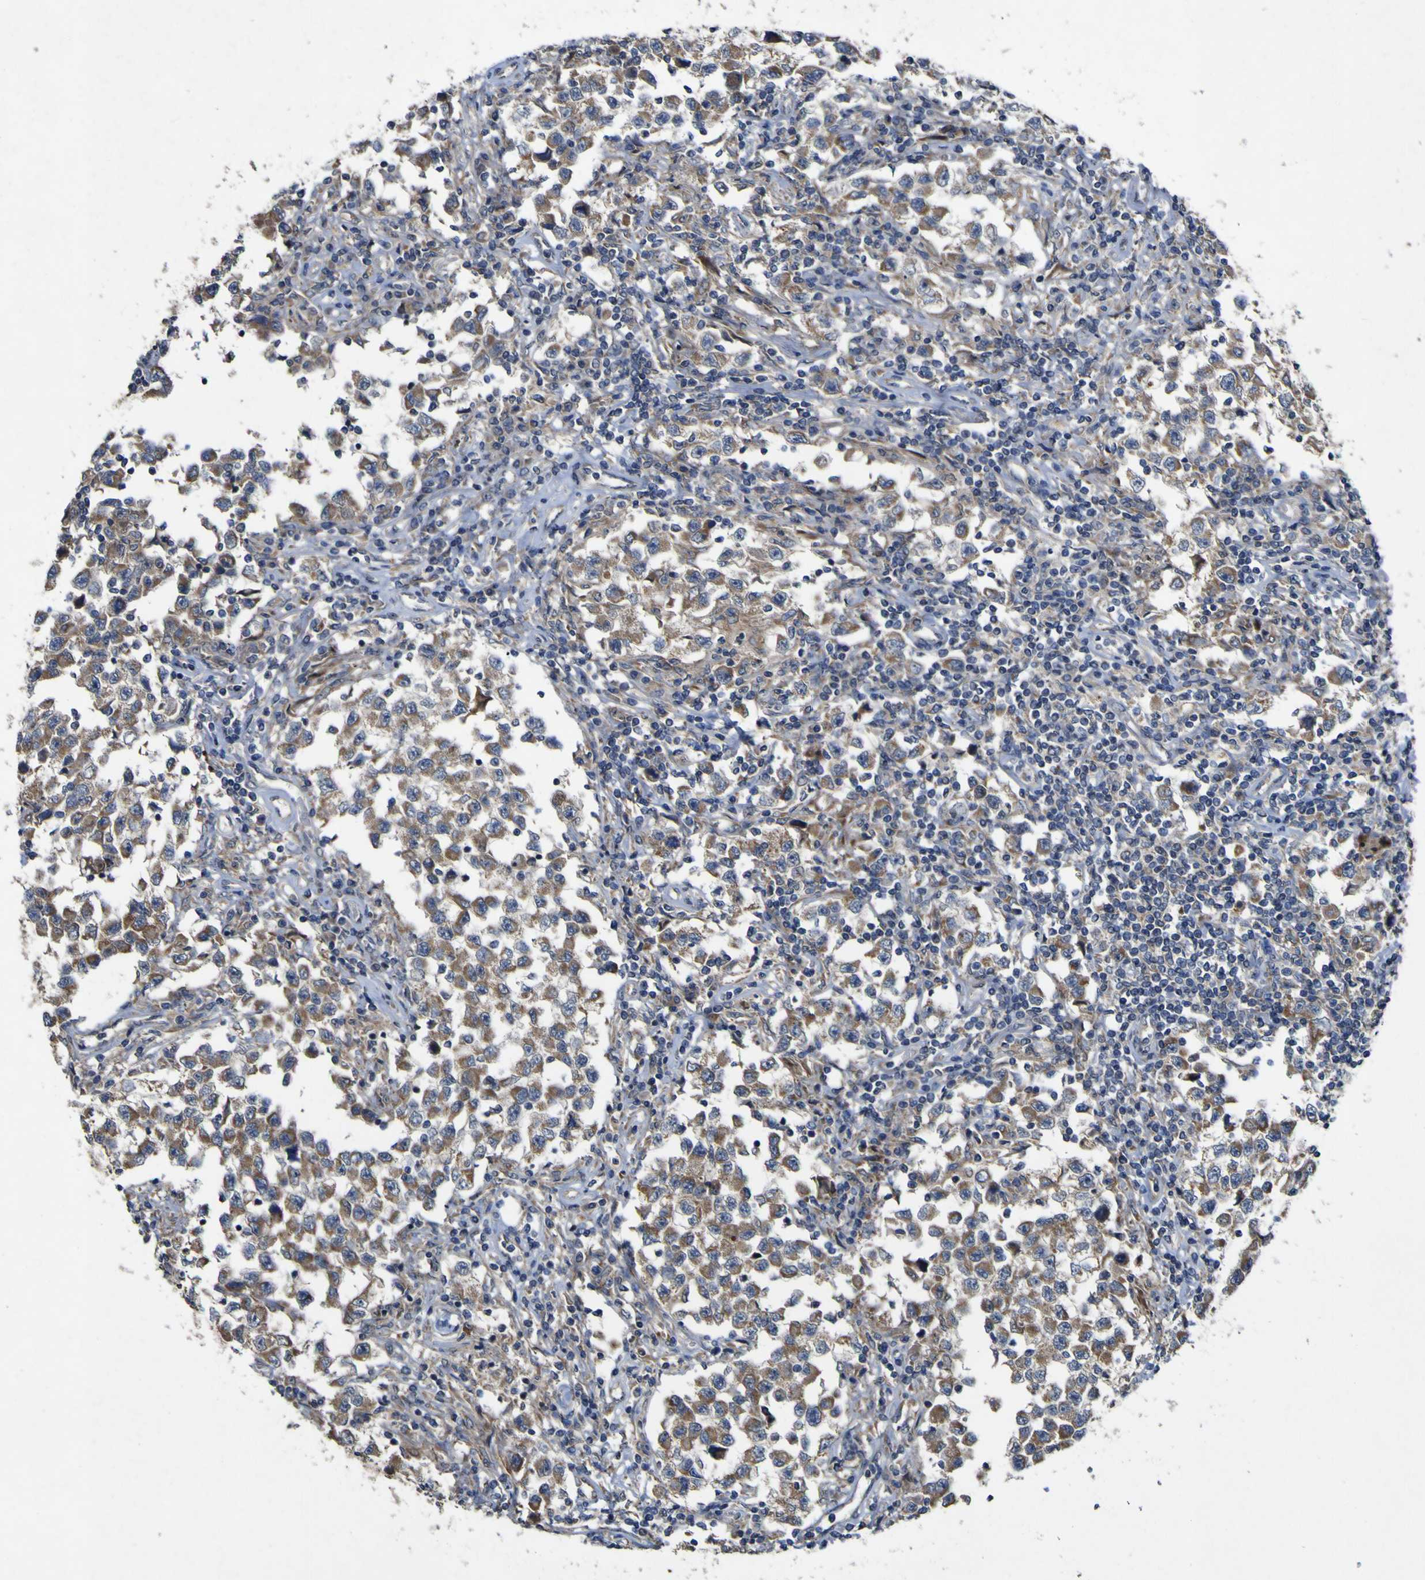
{"staining": {"intensity": "moderate", "quantity": ">75%", "location": "cytoplasmic/membranous"}, "tissue": "testis cancer", "cell_type": "Tumor cells", "image_type": "cancer", "snomed": [{"axis": "morphology", "description": "Carcinoma, Embryonal, NOS"}, {"axis": "topography", "description": "Testis"}], "caption": "An image showing moderate cytoplasmic/membranous expression in approximately >75% of tumor cells in embryonal carcinoma (testis), as visualized by brown immunohistochemical staining.", "gene": "IRAK2", "patient": {"sex": "male", "age": 21}}